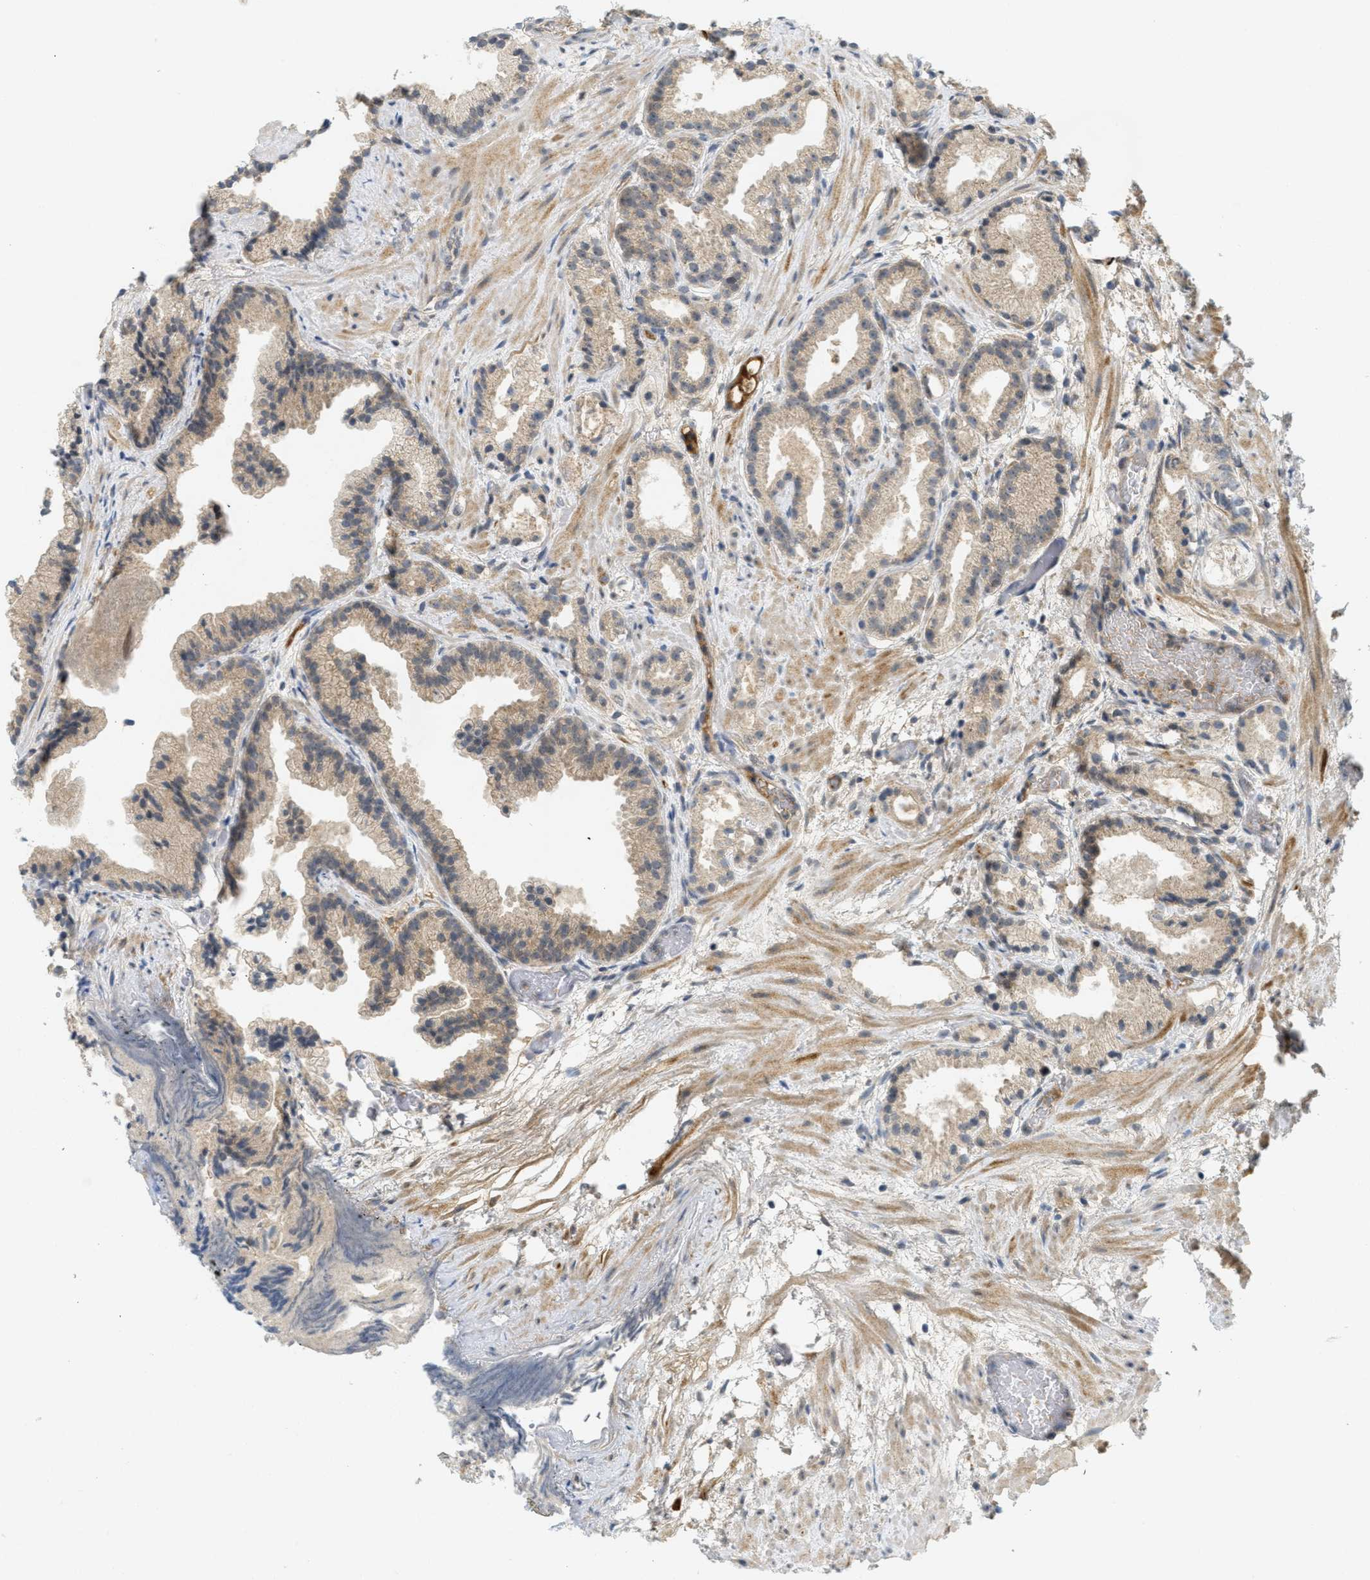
{"staining": {"intensity": "weak", "quantity": ">75%", "location": "cytoplasmic/membranous"}, "tissue": "prostate cancer", "cell_type": "Tumor cells", "image_type": "cancer", "snomed": [{"axis": "morphology", "description": "Adenocarcinoma, Low grade"}, {"axis": "topography", "description": "Prostate"}], "caption": "Weak cytoplasmic/membranous protein staining is appreciated in about >75% of tumor cells in prostate adenocarcinoma (low-grade).", "gene": "PROC", "patient": {"sex": "male", "age": 89}}